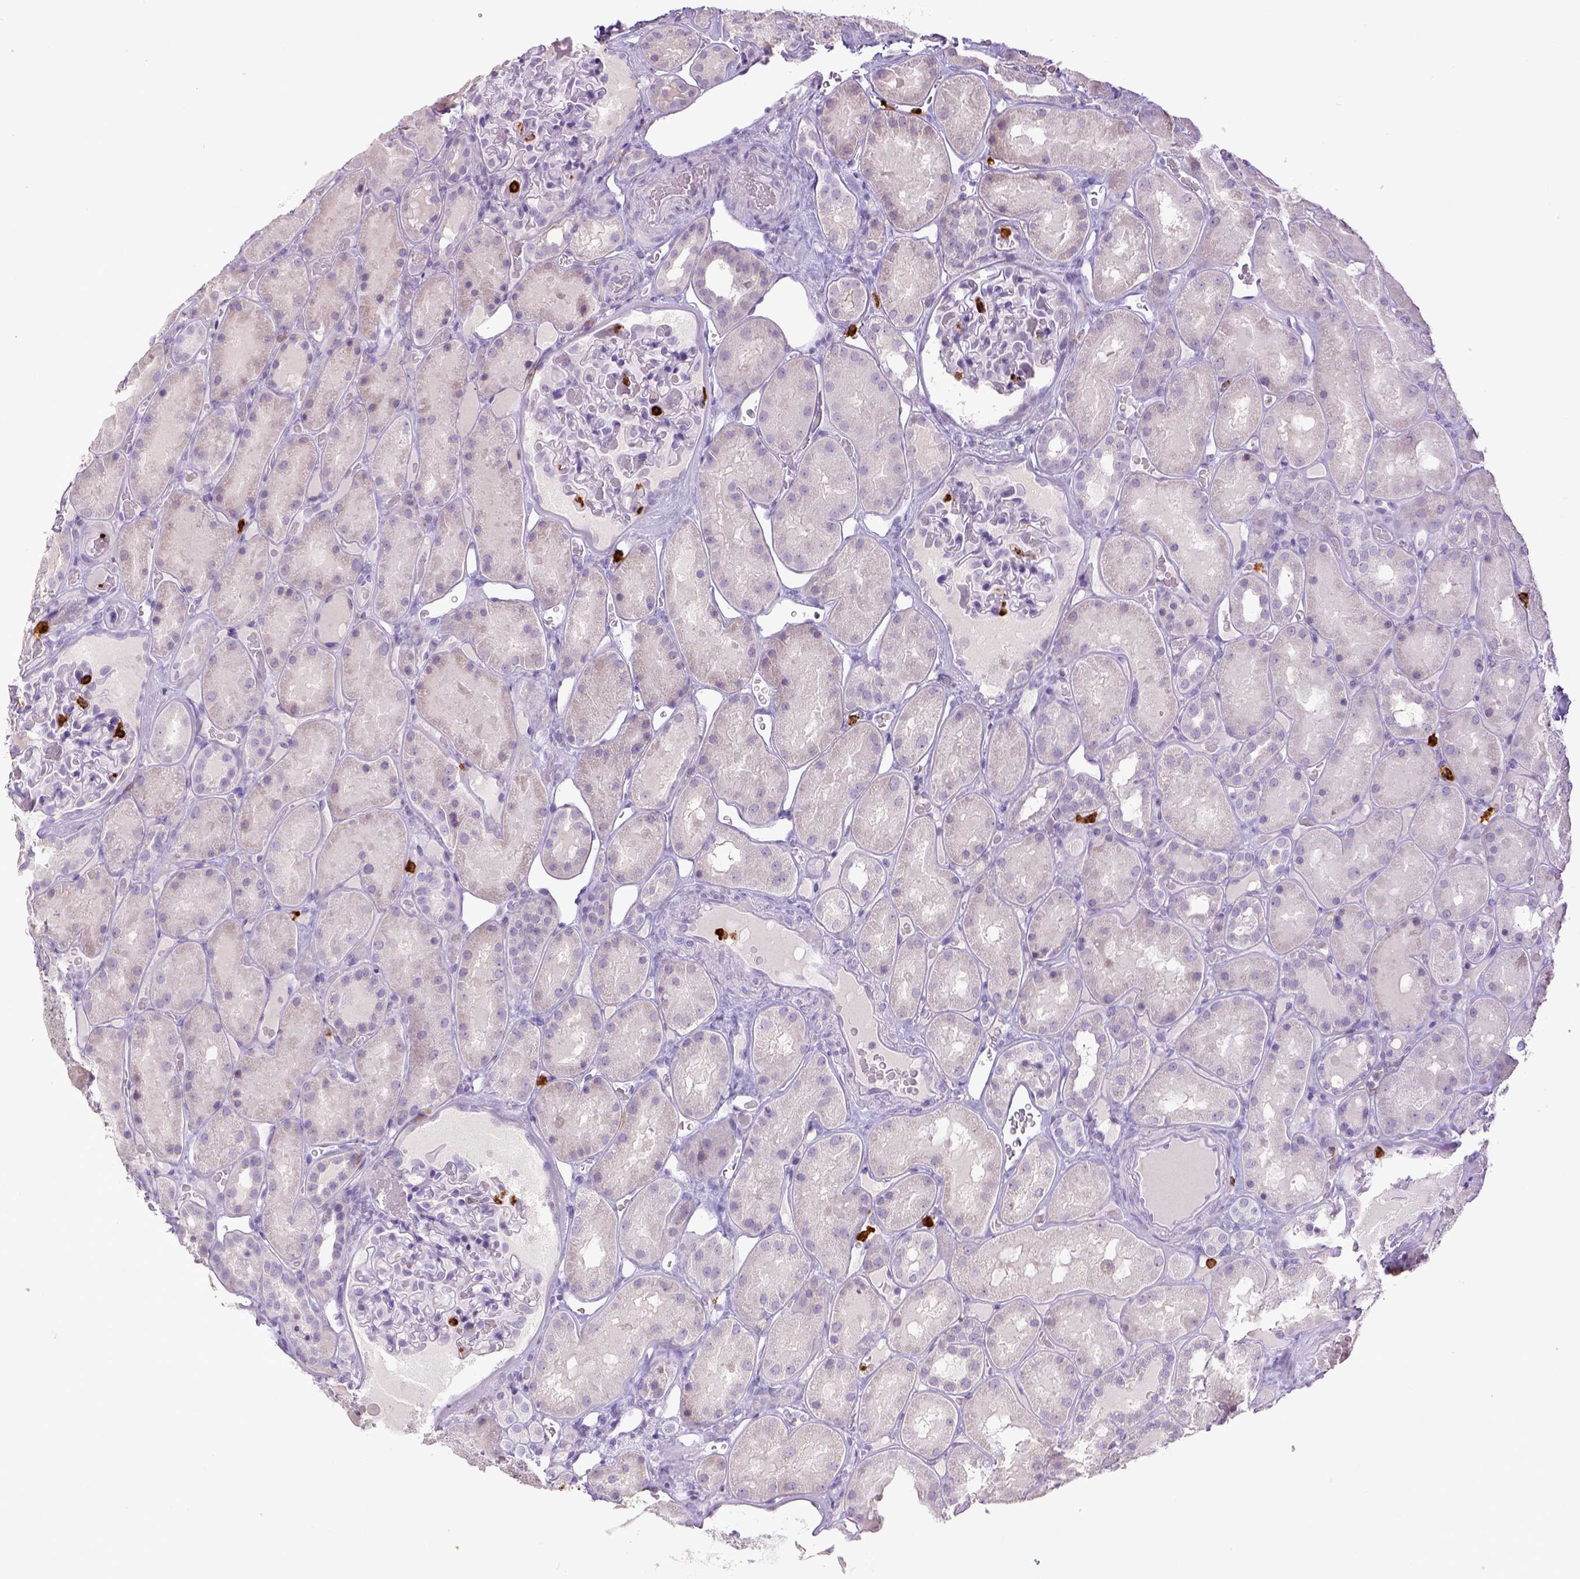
{"staining": {"intensity": "negative", "quantity": "none", "location": "none"}, "tissue": "kidney", "cell_type": "Cells in glomeruli", "image_type": "normal", "snomed": [{"axis": "morphology", "description": "Normal tissue, NOS"}, {"axis": "topography", "description": "Kidney"}], "caption": "An immunohistochemistry photomicrograph of unremarkable kidney is shown. There is no staining in cells in glomeruli of kidney. The staining is performed using DAB brown chromogen with nuclei counter-stained in using hematoxylin.", "gene": "ITGAM", "patient": {"sex": "male", "age": 73}}